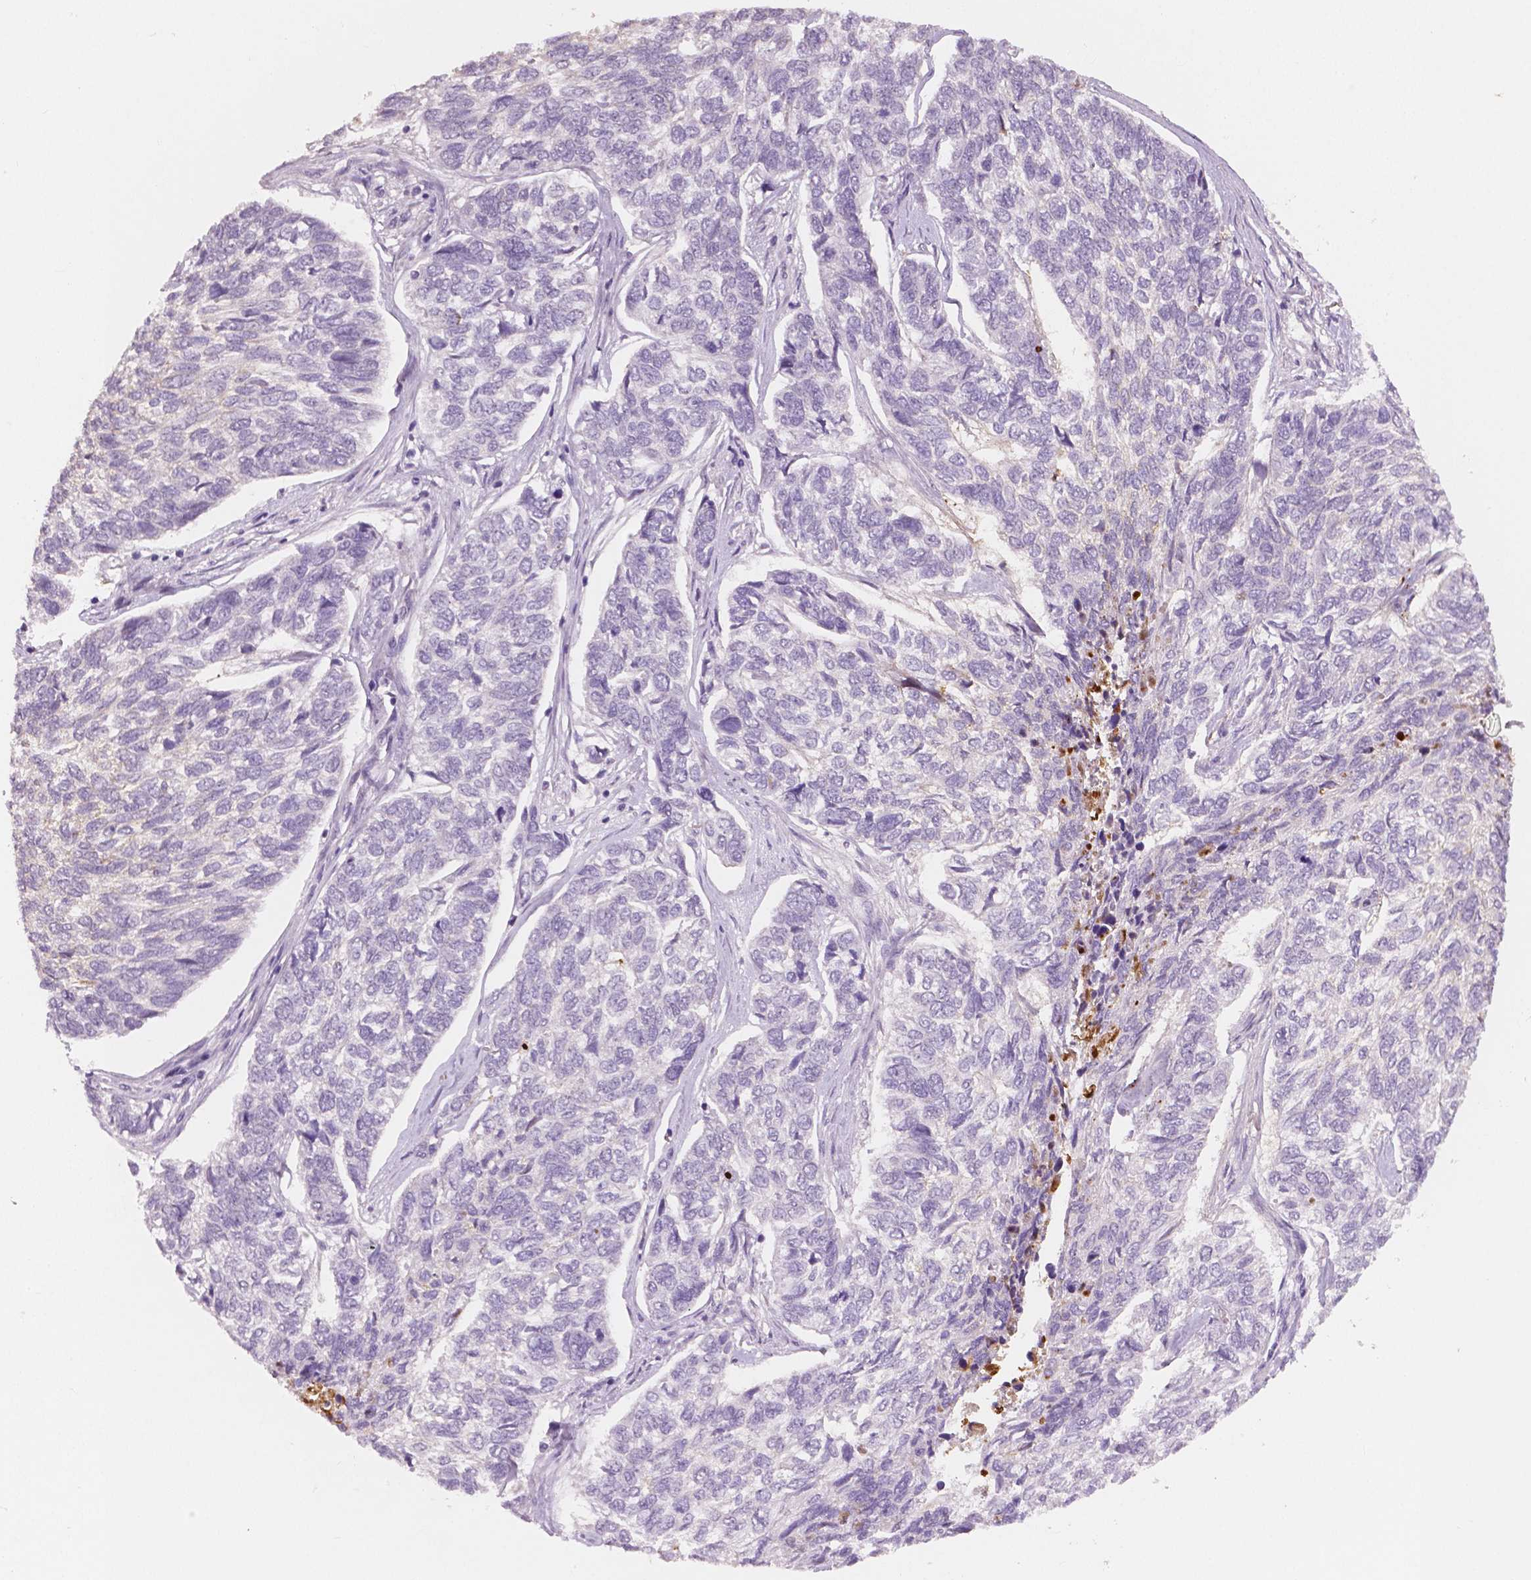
{"staining": {"intensity": "negative", "quantity": "none", "location": "none"}, "tissue": "skin cancer", "cell_type": "Tumor cells", "image_type": "cancer", "snomed": [{"axis": "morphology", "description": "Basal cell carcinoma"}, {"axis": "topography", "description": "Skin"}], "caption": "Immunohistochemistry (IHC) photomicrograph of human skin cancer (basal cell carcinoma) stained for a protein (brown), which shows no expression in tumor cells. (DAB immunohistochemistry (IHC) visualized using brightfield microscopy, high magnification).", "gene": "APOA4", "patient": {"sex": "female", "age": 65}}